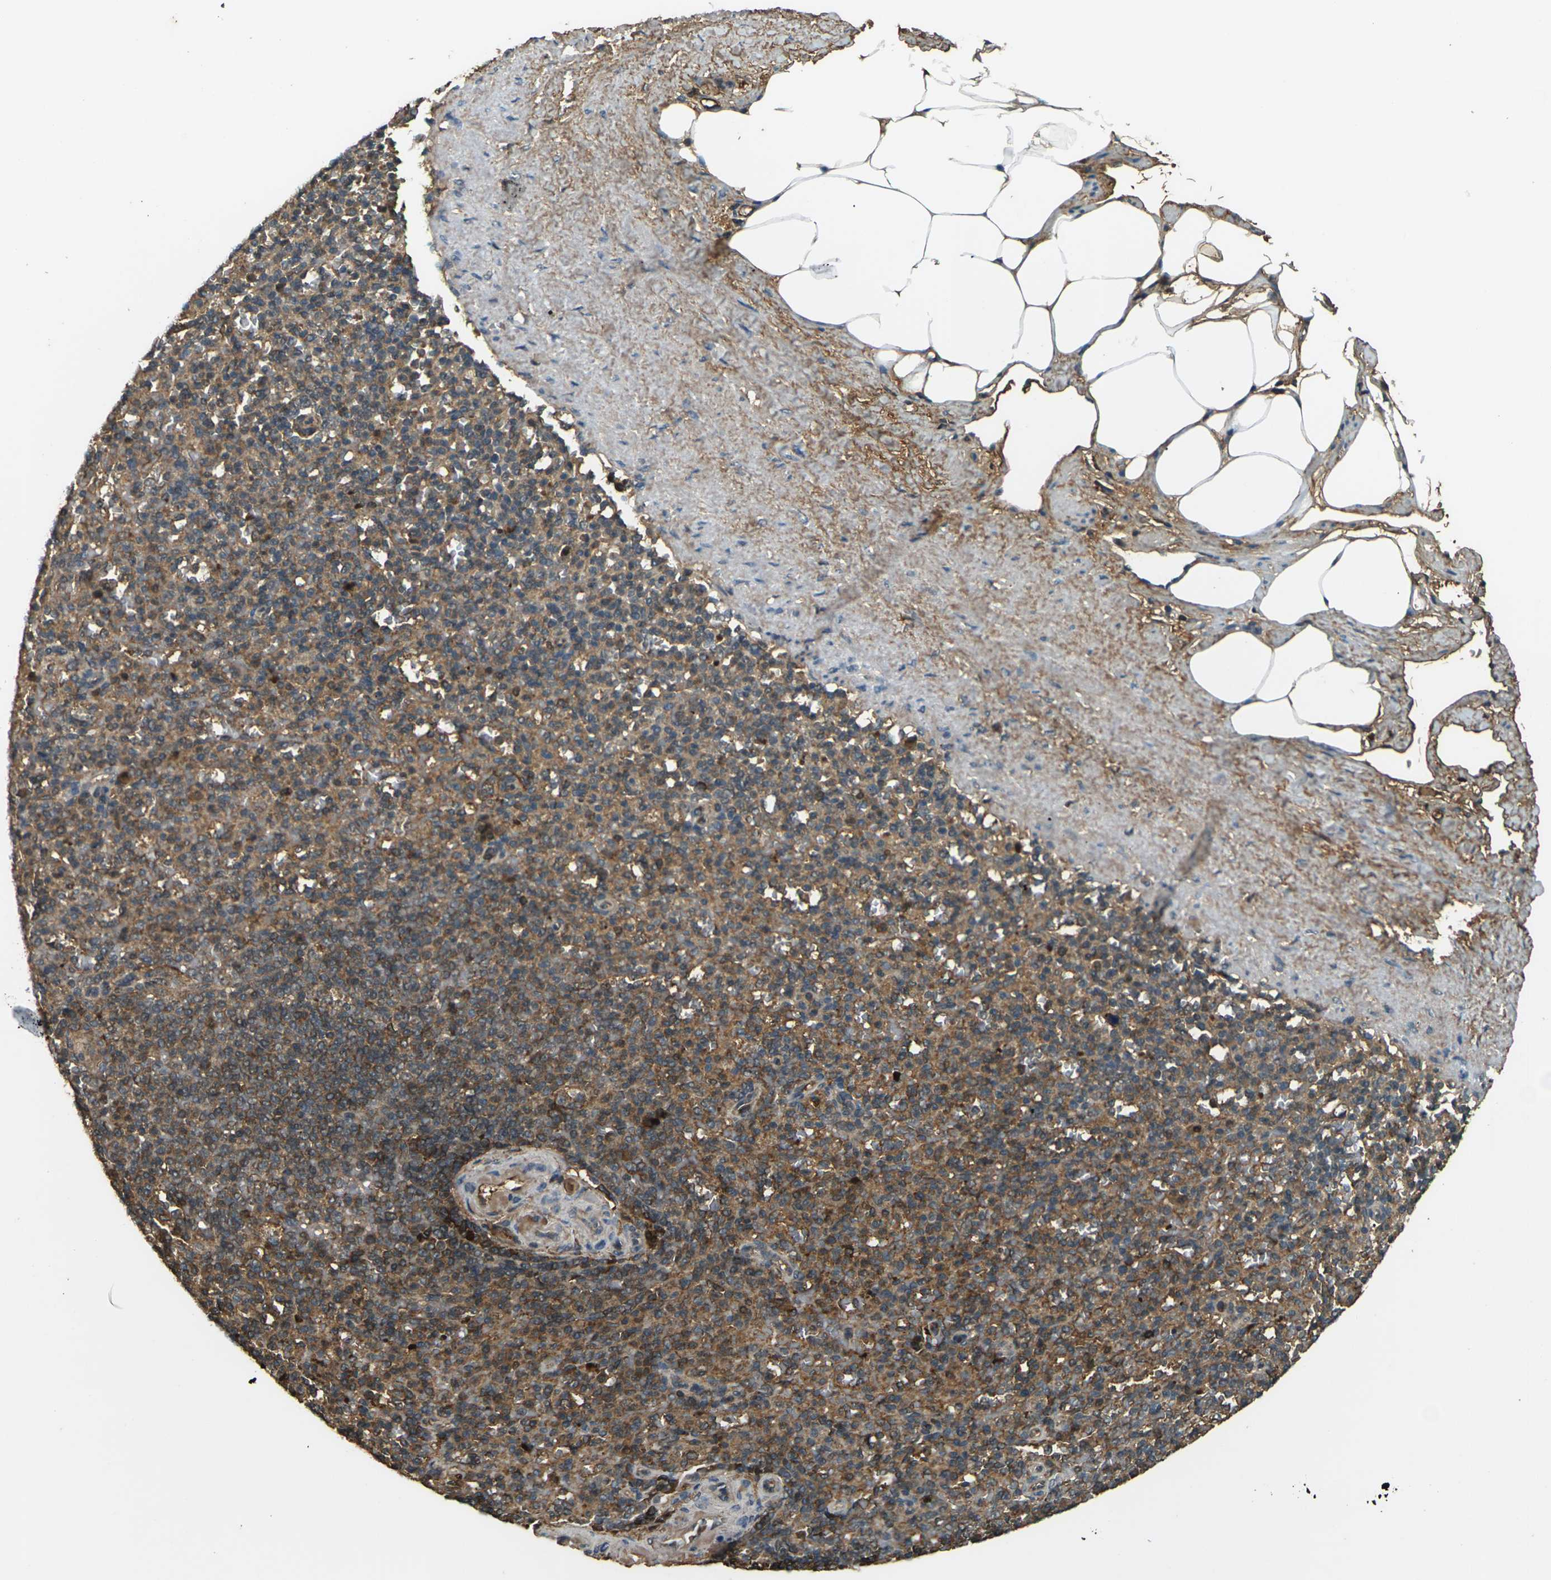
{"staining": {"intensity": "moderate", "quantity": ">75%", "location": "cytoplasmic/membranous"}, "tissue": "spleen", "cell_type": "Cells in red pulp", "image_type": "normal", "snomed": [{"axis": "morphology", "description": "Normal tissue, NOS"}, {"axis": "topography", "description": "Spleen"}], "caption": "Spleen was stained to show a protein in brown. There is medium levels of moderate cytoplasmic/membranous staining in about >75% of cells in red pulp. (DAB (3,3'-diaminobenzidine) IHC, brown staining for protein, blue staining for nuclei).", "gene": "CYP1B1", "patient": {"sex": "female", "age": 74}}